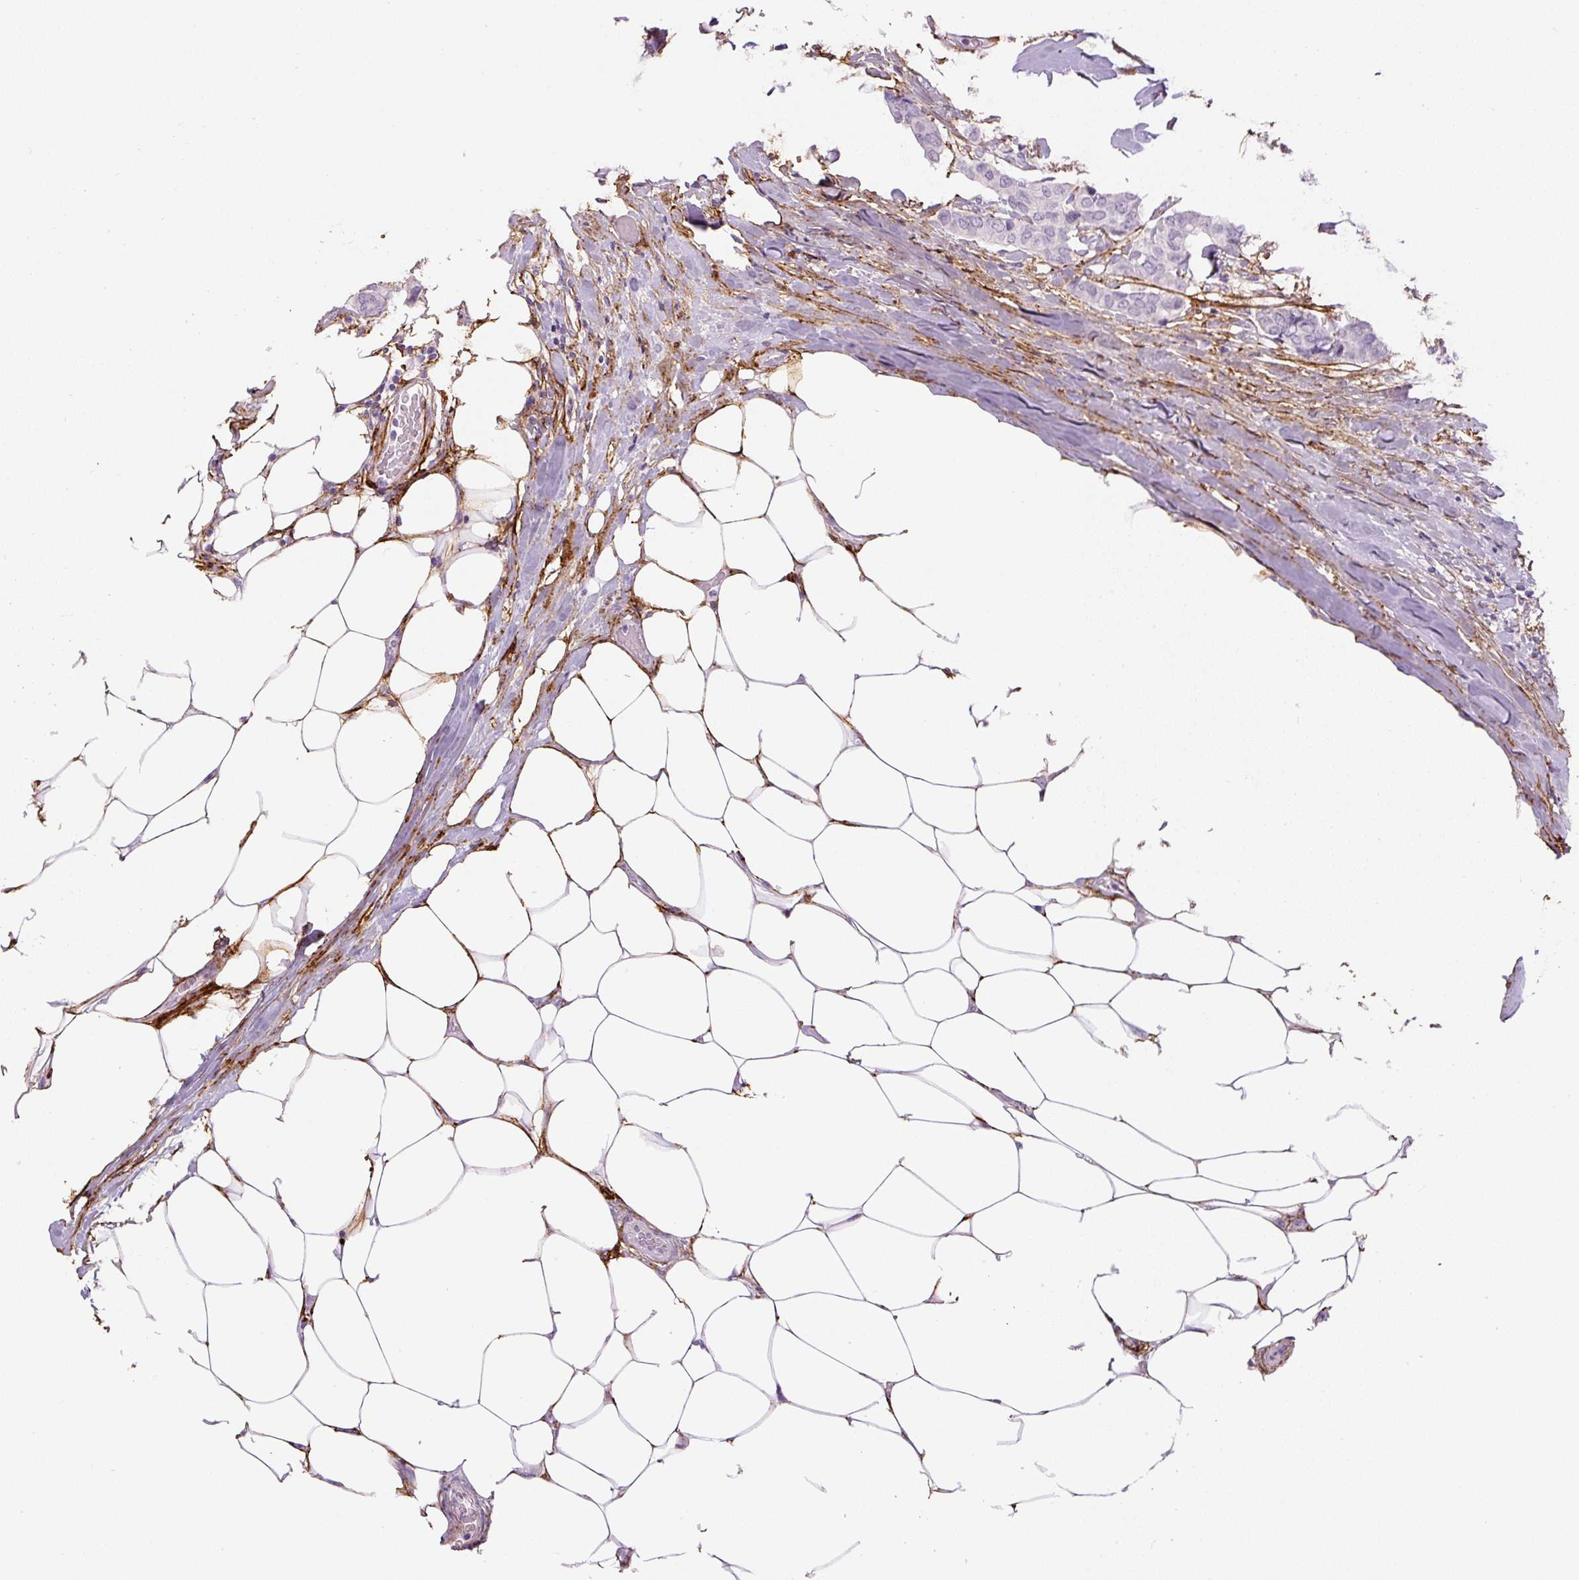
{"staining": {"intensity": "negative", "quantity": "none", "location": "none"}, "tissue": "breast cancer", "cell_type": "Tumor cells", "image_type": "cancer", "snomed": [{"axis": "morphology", "description": "Duct carcinoma"}, {"axis": "topography", "description": "Breast"}], "caption": "IHC image of neoplastic tissue: human infiltrating ductal carcinoma (breast) stained with DAB displays no significant protein expression in tumor cells.", "gene": "FBN1", "patient": {"sex": "female", "age": 75}}